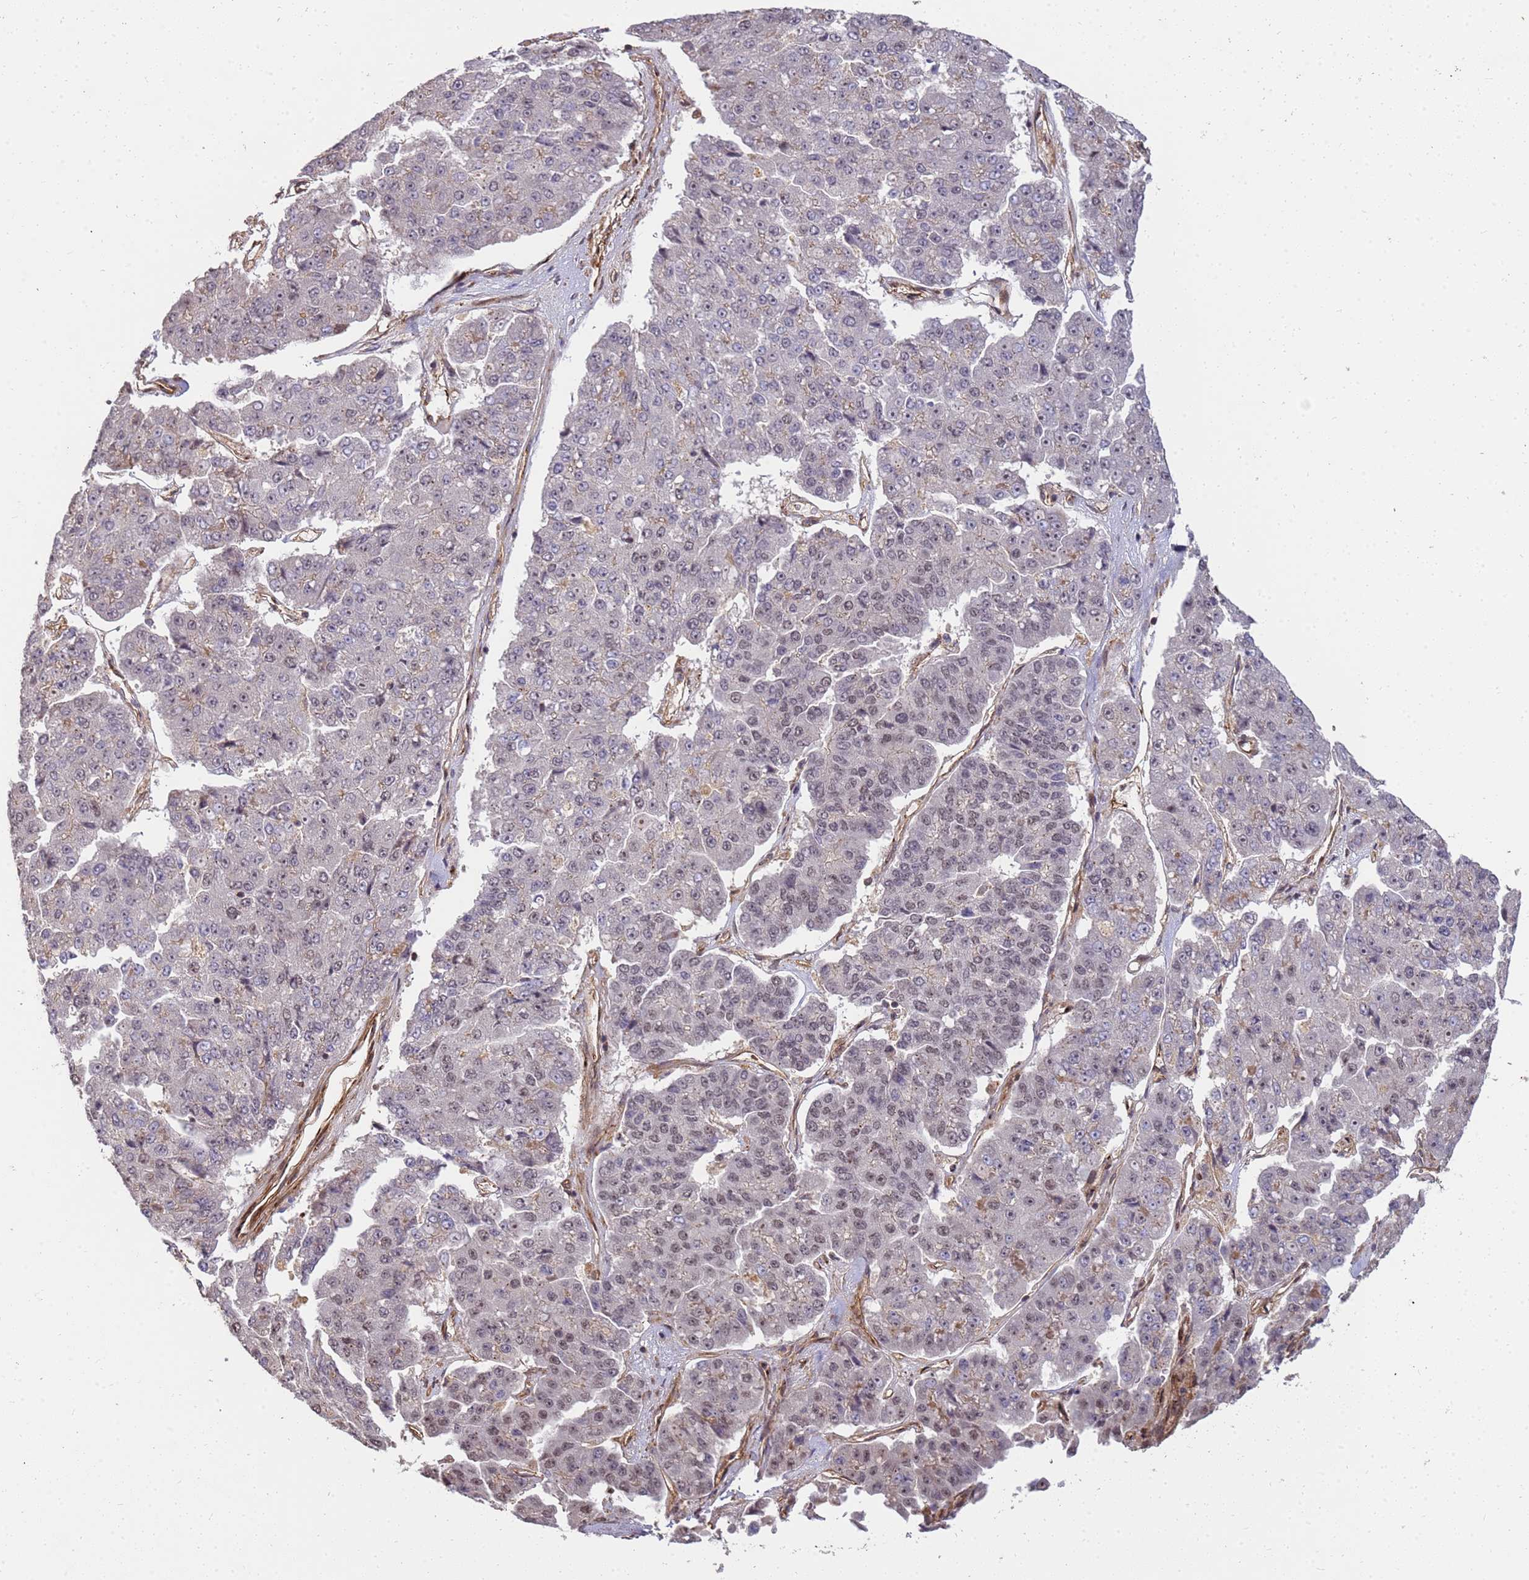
{"staining": {"intensity": "negative", "quantity": "none", "location": "none"}, "tissue": "pancreatic cancer", "cell_type": "Tumor cells", "image_type": "cancer", "snomed": [{"axis": "morphology", "description": "Adenocarcinoma, NOS"}, {"axis": "topography", "description": "Pancreas"}], "caption": "High power microscopy image of an immunohistochemistry (IHC) micrograph of adenocarcinoma (pancreatic), revealing no significant positivity in tumor cells.", "gene": "ST18", "patient": {"sex": "male", "age": 50}}